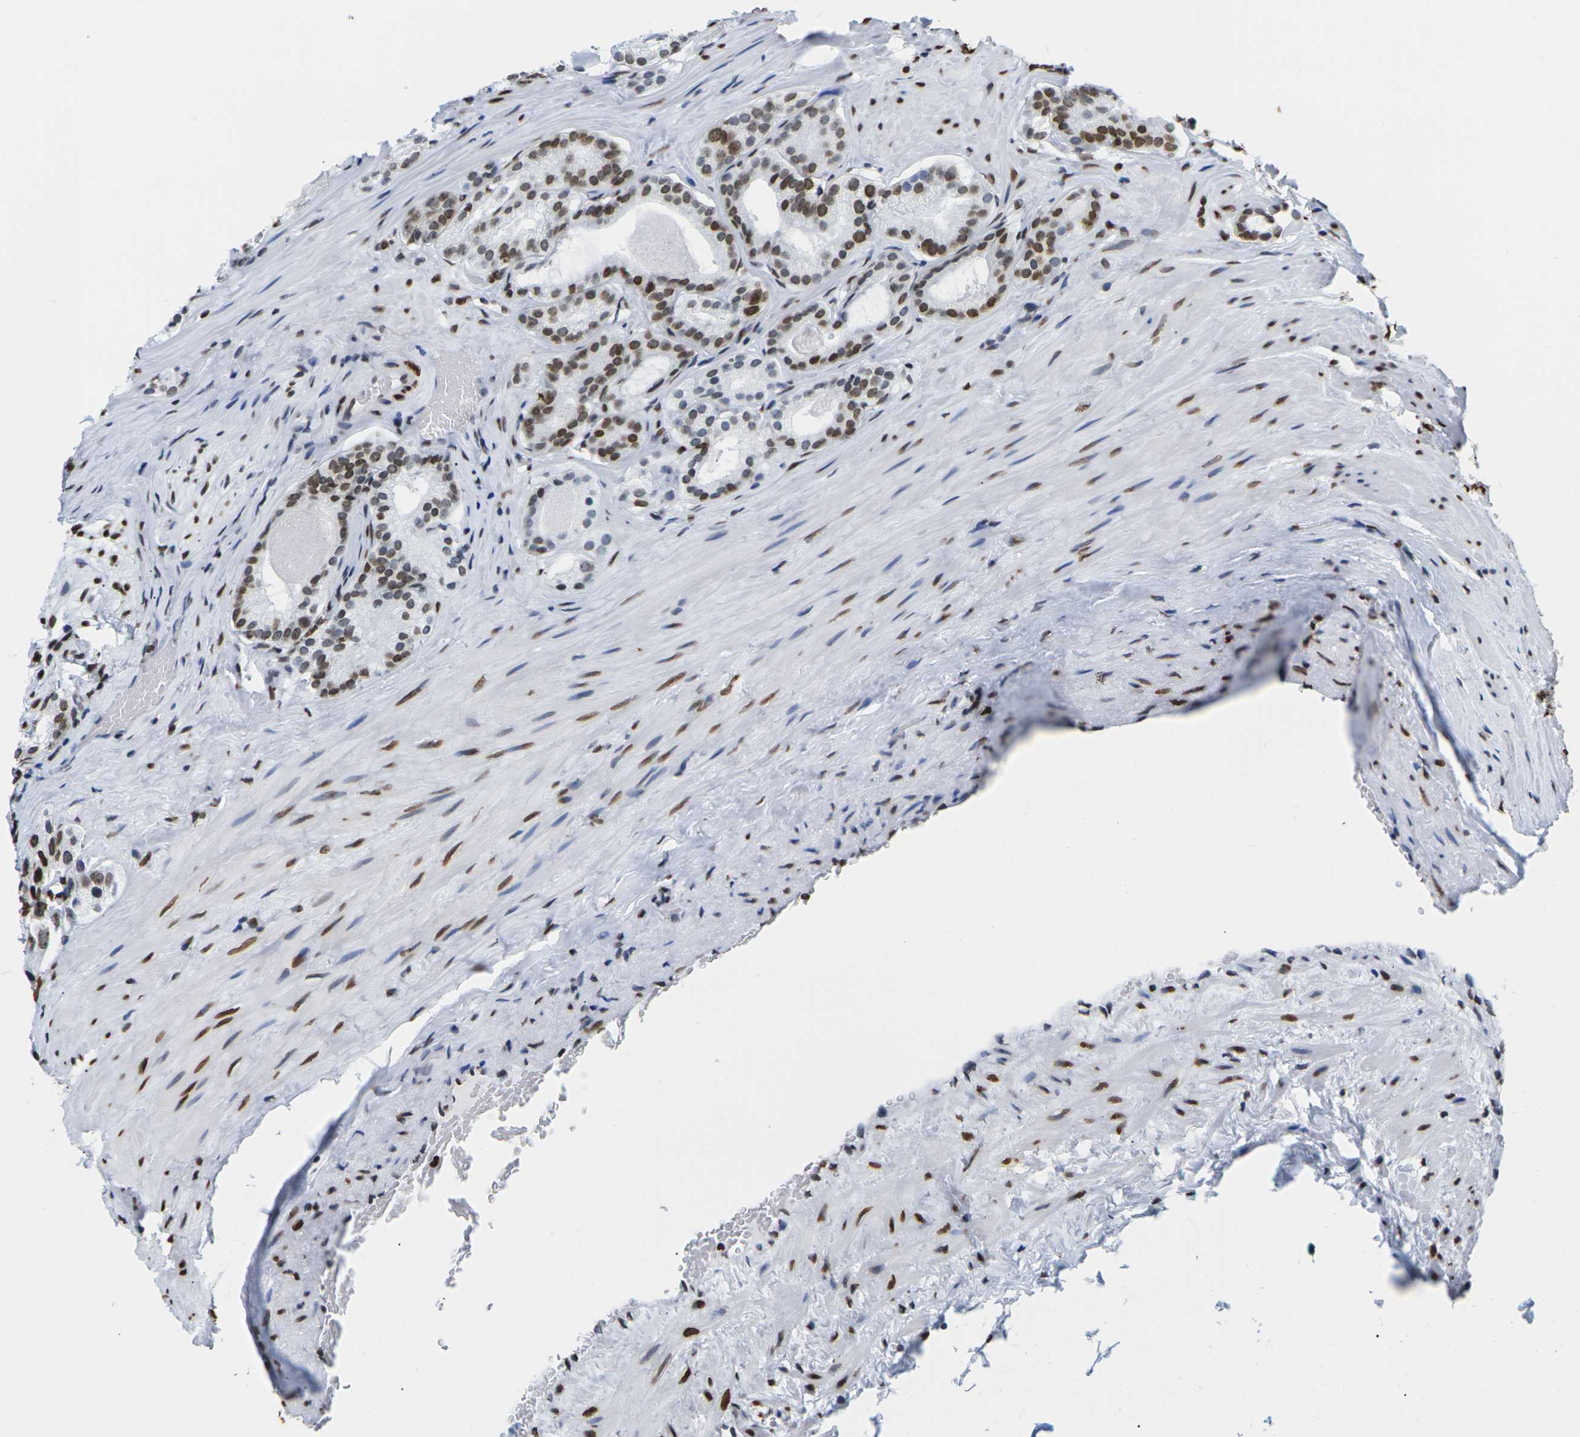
{"staining": {"intensity": "moderate", "quantity": ">75%", "location": "cytoplasmic/membranous,nuclear"}, "tissue": "prostate cancer", "cell_type": "Tumor cells", "image_type": "cancer", "snomed": [{"axis": "morphology", "description": "Adenocarcinoma, Low grade"}, {"axis": "topography", "description": "Prostate"}], "caption": "Immunohistochemical staining of prostate cancer exhibits moderate cytoplasmic/membranous and nuclear protein expression in approximately >75% of tumor cells.", "gene": "H2AC21", "patient": {"sex": "male", "age": 59}}